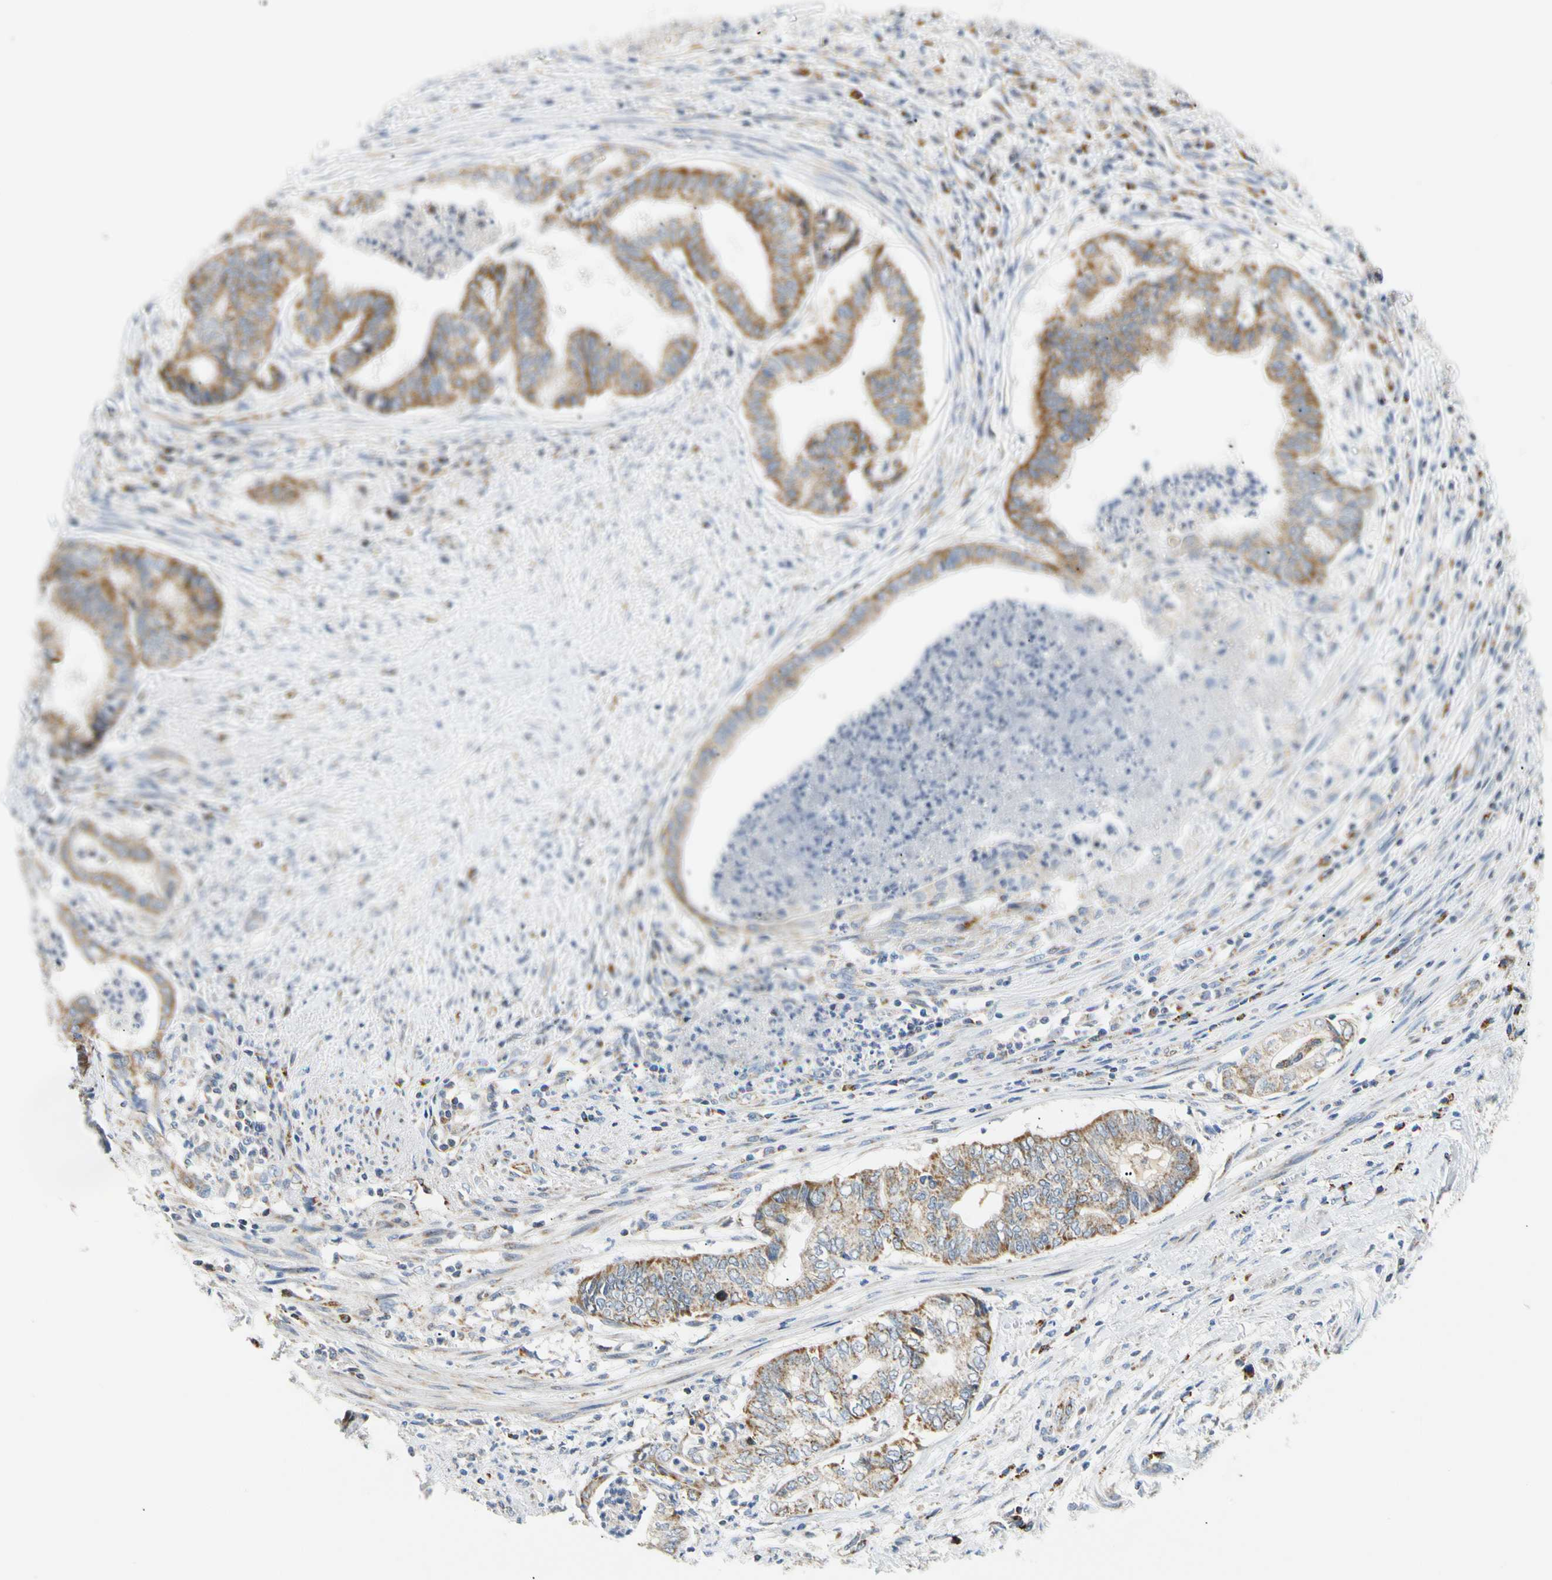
{"staining": {"intensity": "moderate", "quantity": ">75%", "location": "cytoplasmic/membranous"}, "tissue": "endometrial cancer", "cell_type": "Tumor cells", "image_type": "cancer", "snomed": [{"axis": "morphology", "description": "Necrosis, NOS"}, {"axis": "morphology", "description": "Adenocarcinoma, NOS"}, {"axis": "topography", "description": "Endometrium"}], "caption": "The immunohistochemical stain highlights moderate cytoplasmic/membranous staining in tumor cells of endometrial adenocarcinoma tissue.", "gene": "ACAT1", "patient": {"sex": "female", "age": 79}}